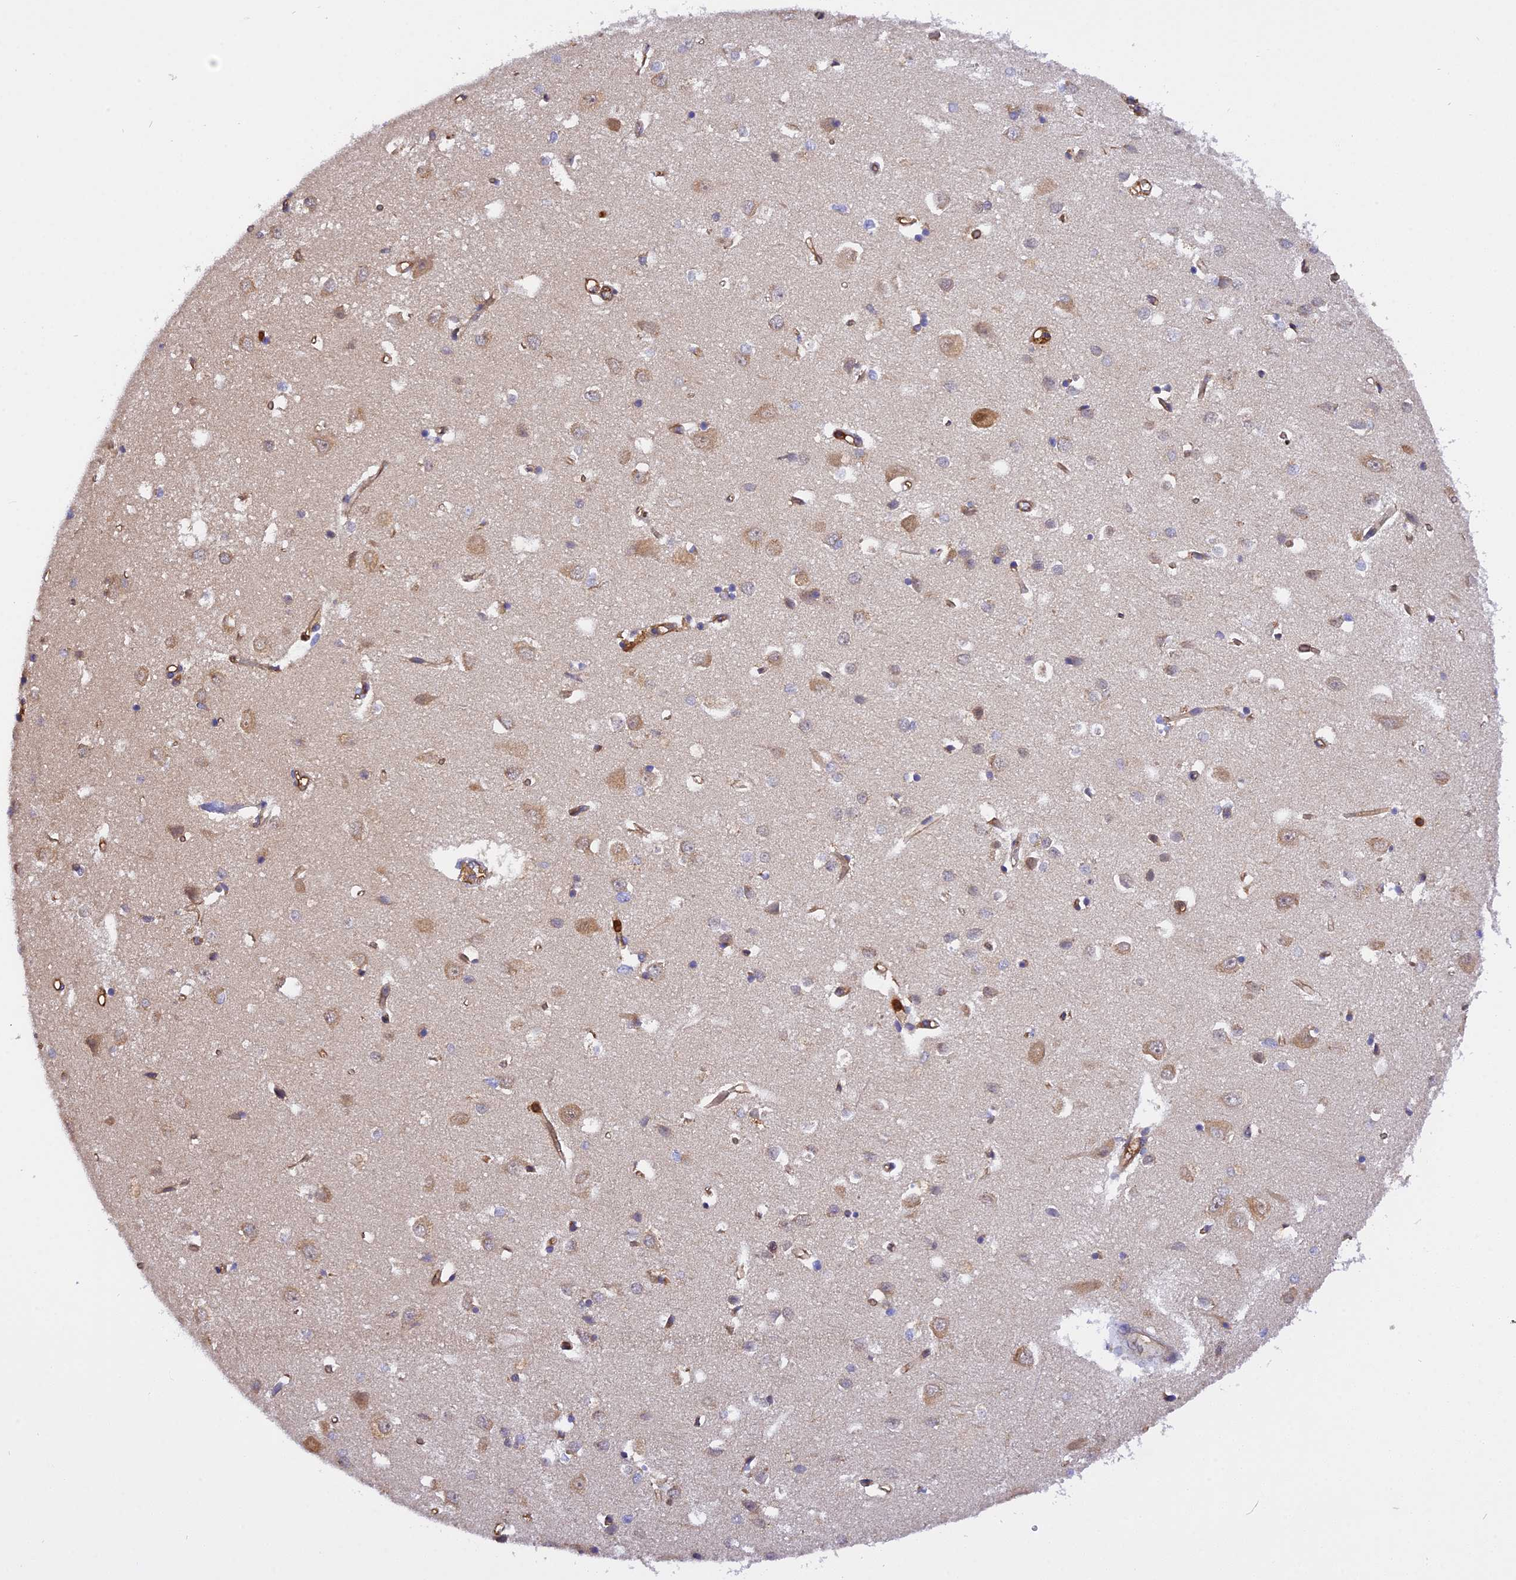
{"staining": {"intensity": "moderate", "quantity": ">75%", "location": "cytoplasmic/membranous"}, "tissue": "cerebral cortex", "cell_type": "Endothelial cells", "image_type": "normal", "snomed": [{"axis": "morphology", "description": "Normal tissue, NOS"}, {"axis": "topography", "description": "Cerebral cortex"}], "caption": "Cerebral cortex stained with immunohistochemistry demonstrates moderate cytoplasmic/membranous positivity in about >75% of endothelial cells. Immunohistochemistry stains the protein in brown and the nuclei are stained blue.", "gene": "C5orf22", "patient": {"sex": "female", "age": 64}}